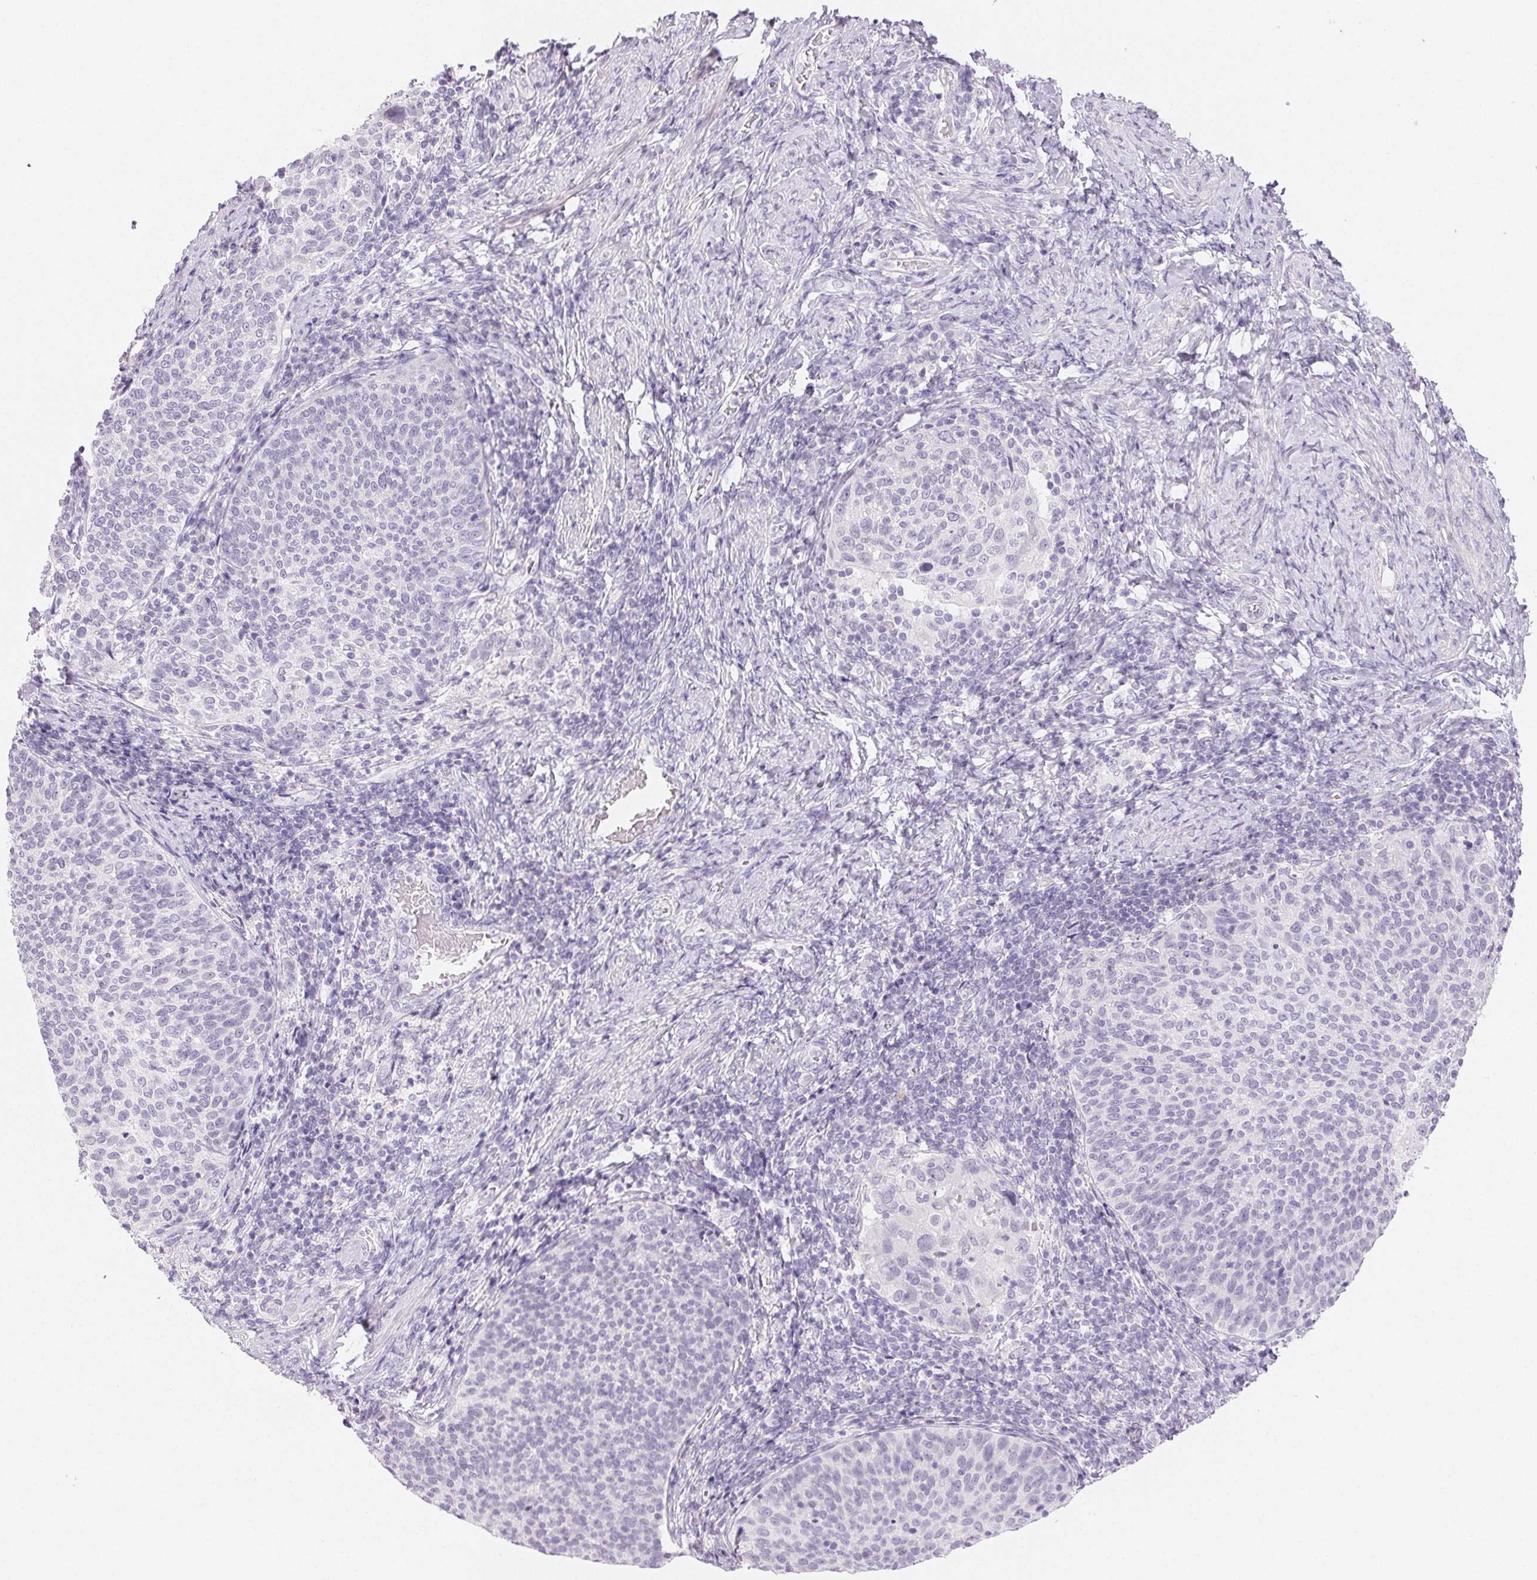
{"staining": {"intensity": "negative", "quantity": "none", "location": "none"}, "tissue": "cervical cancer", "cell_type": "Tumor cells", "image_type": "cancer", "snomed": [{"axis": "morphology", "description": "Squamous cell carcinoma, NOS"}, {"axis": "topography", "description": "Cervix"}], "caption": "A high-resolution histopathology image shows immunohistochemistry (IHC) staining of cervical squamous cell carcinoma, which reveals no significant expression in tumor cells.", "gene": "BPIFB2", "patient": {"sex": "female", "age": 61}}